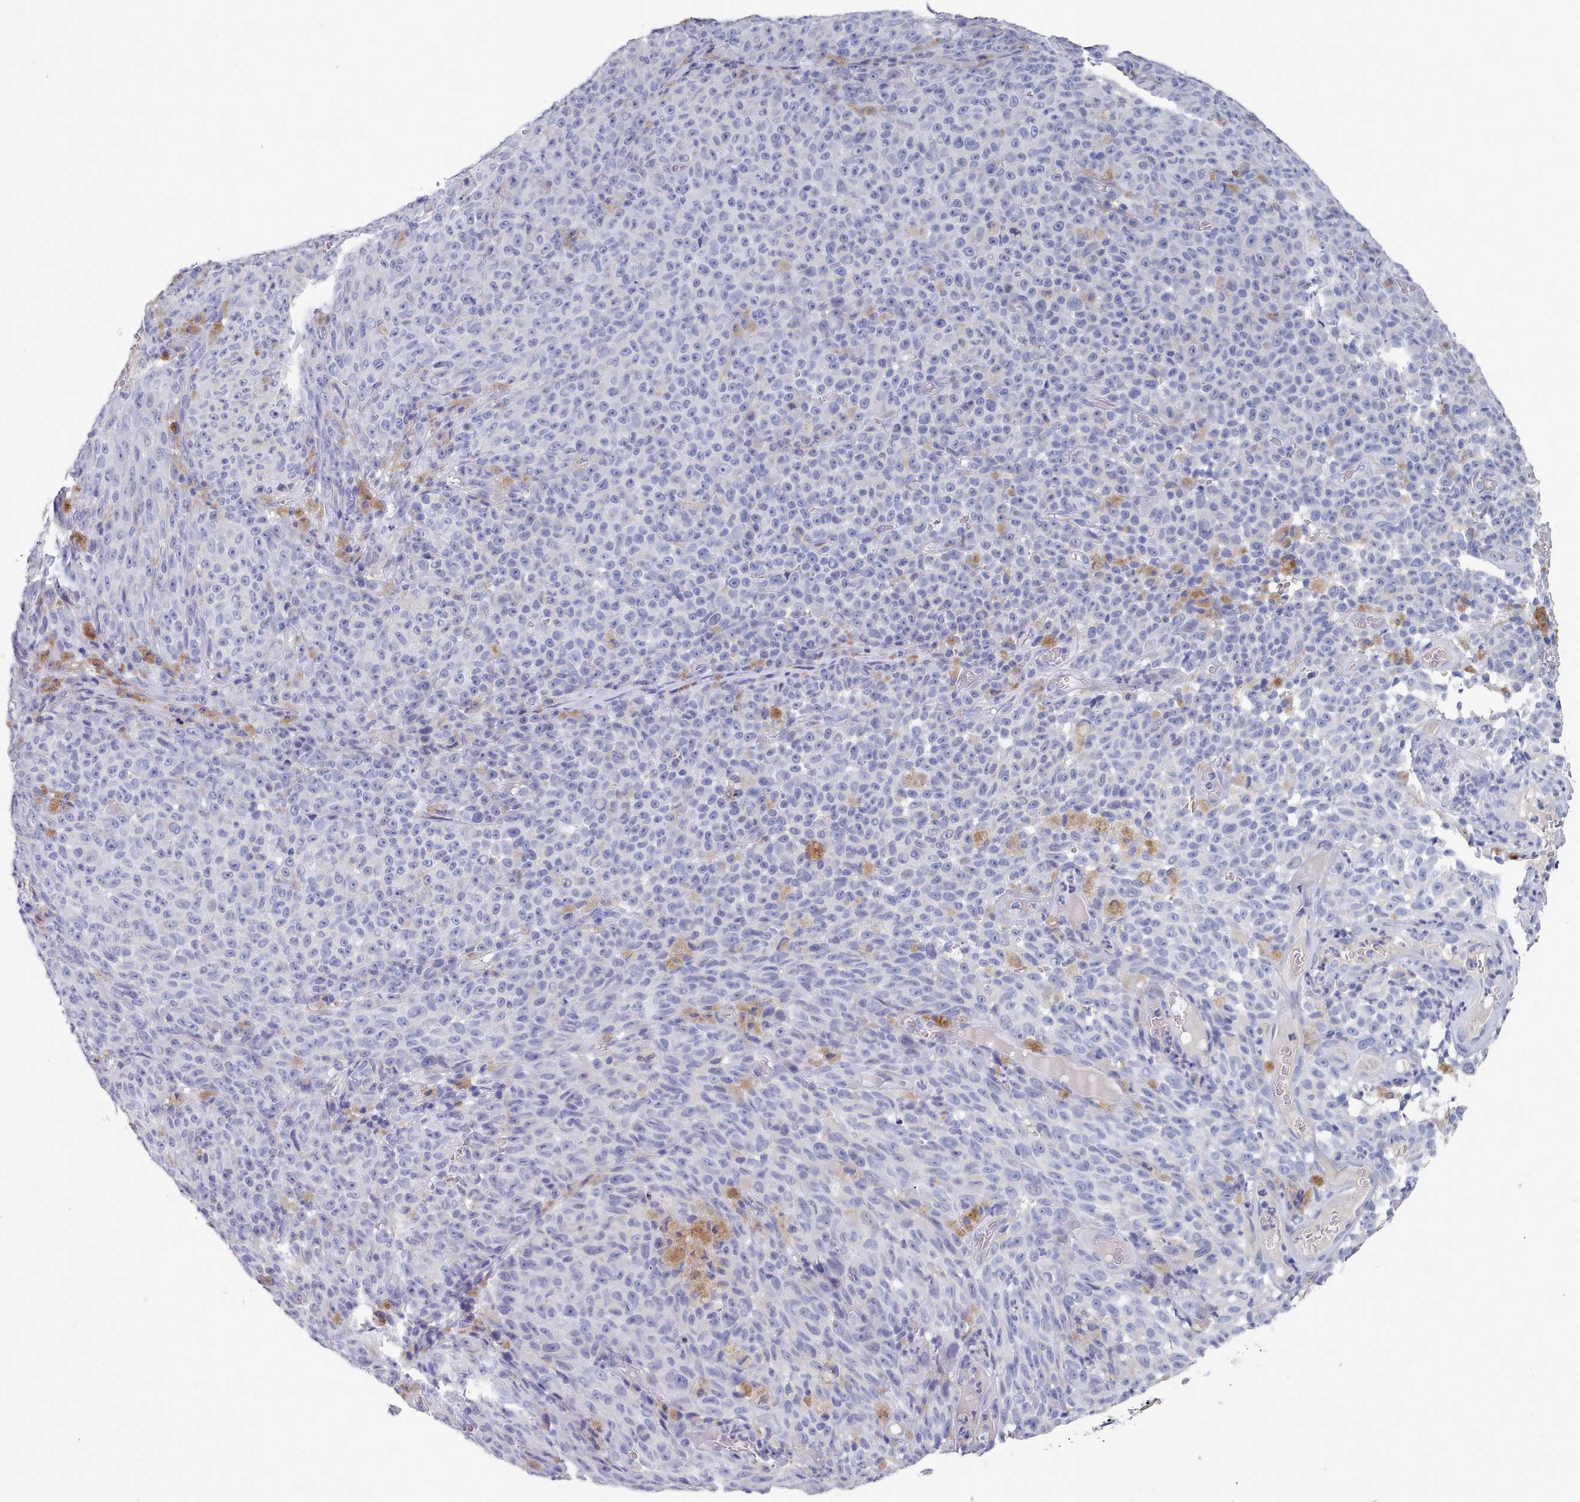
{"staining": {"intensity": "negative", "quantity": "none", "location": "none"}, "tissue": "melanoma", "cell_type": "Tumor cells", "image_type": "cancer", "snomed": [{"axis": "morphology", "description": "Malignant melanoma, NOS"}, {"axis": "topography", "description": "Skin"}], "caption": "There is no significant staining in tumor cells of melanoma.", "gene": "ACAD11", "patient": {"sex": "female", "age": 82}}